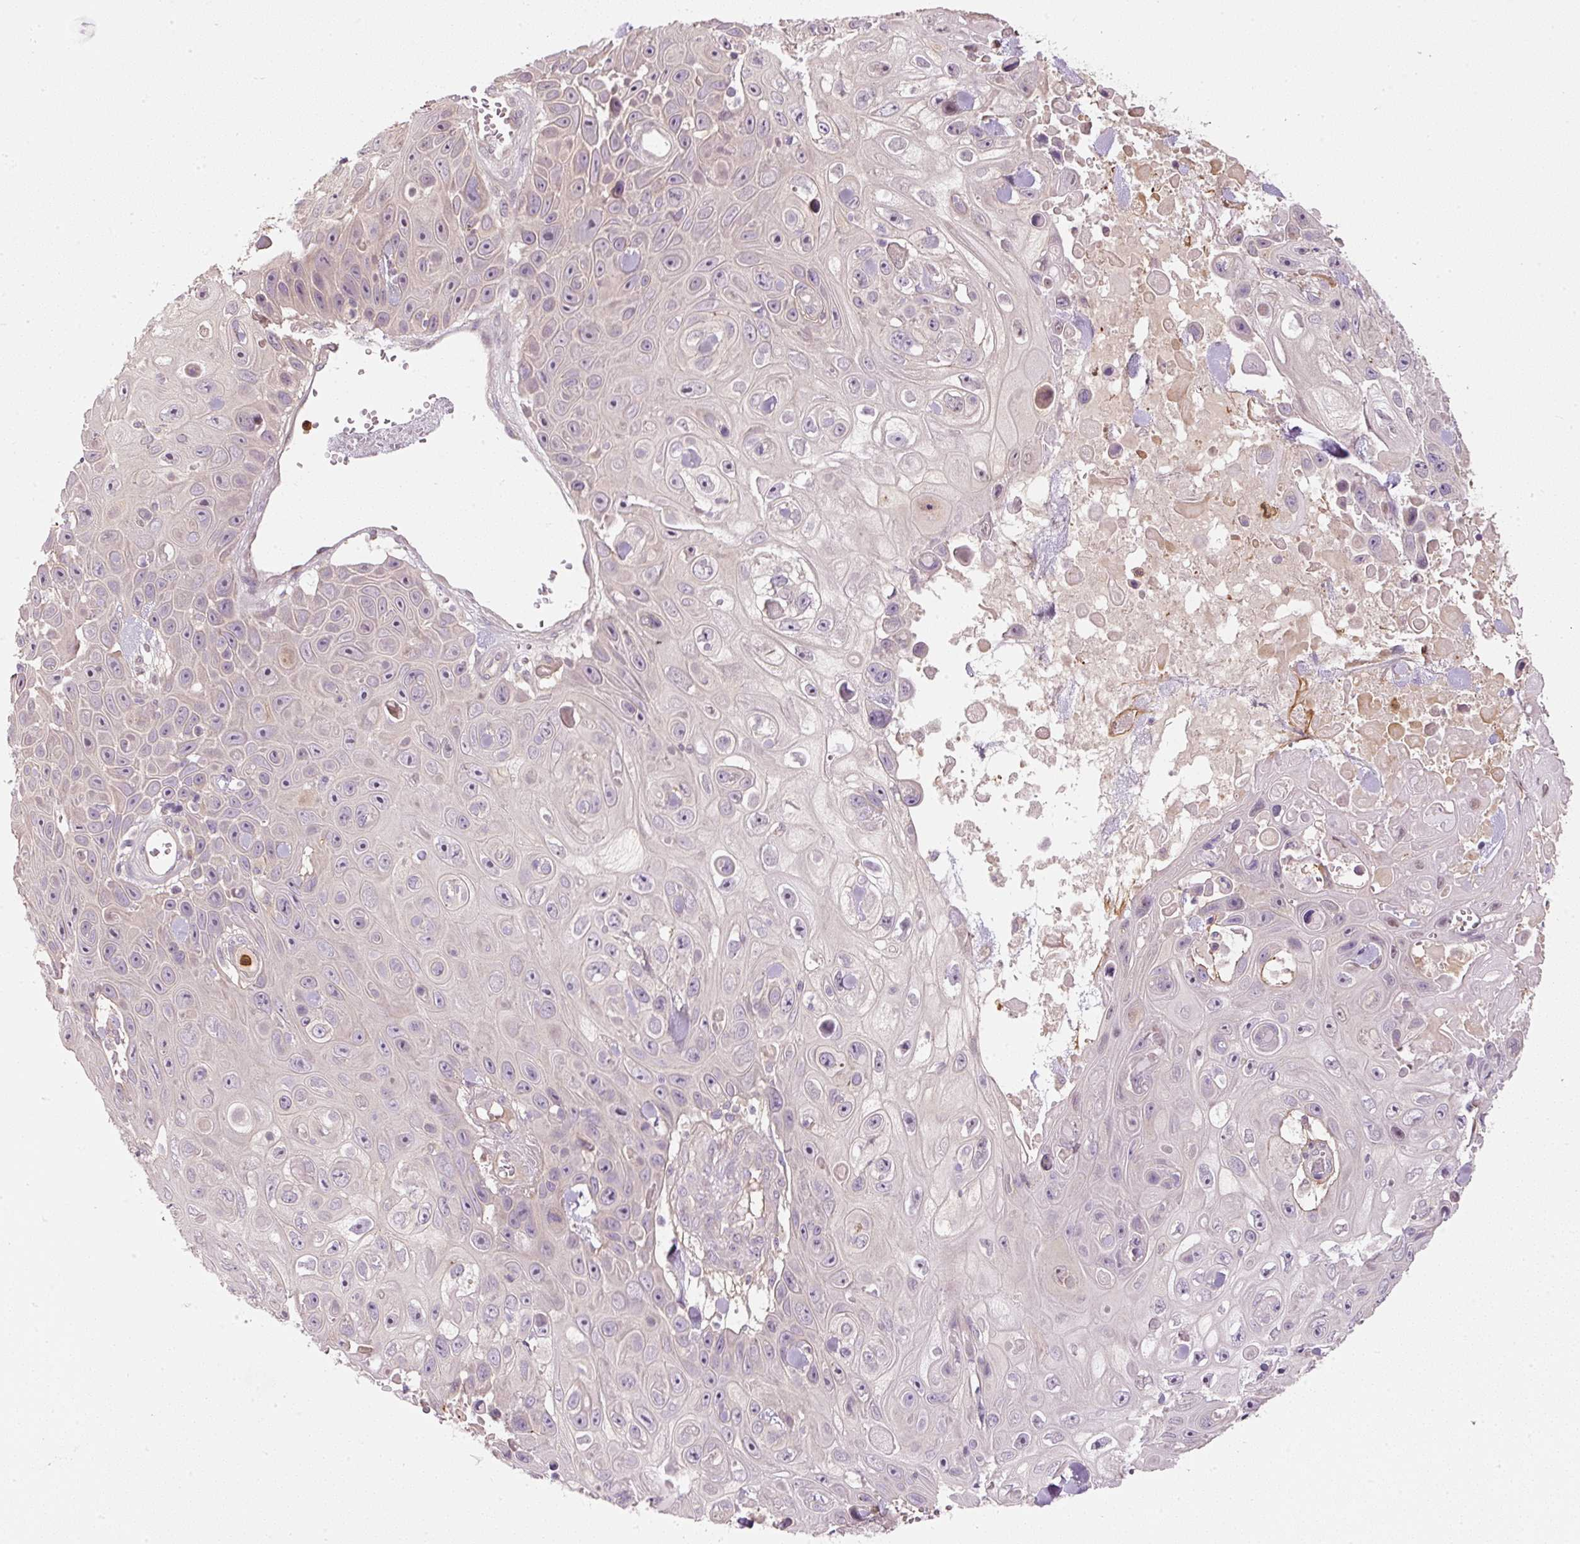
{"staining": {"intensity": "negative", "quantity": "none", "location": "none"}, "tissue": "skin cancer", "cell_type": "Tumor cells", "image_type": "cancer", "snomed": [{"axis": "morphology", "description": "Squamous cell carcinoma, NOS"}, {"axis": "topography", "description": "Skin"}], "caption": "IHC photomicrograph of neoplastic tissue: skin cancer (squamous cell carcinoma) stained with DAB (3,3'-diaminobenzidine) exhibits no significant protein staining in tumor cells.", "gene": "CTTNBP2", "patient": {"sex": "male", "age": 82}}